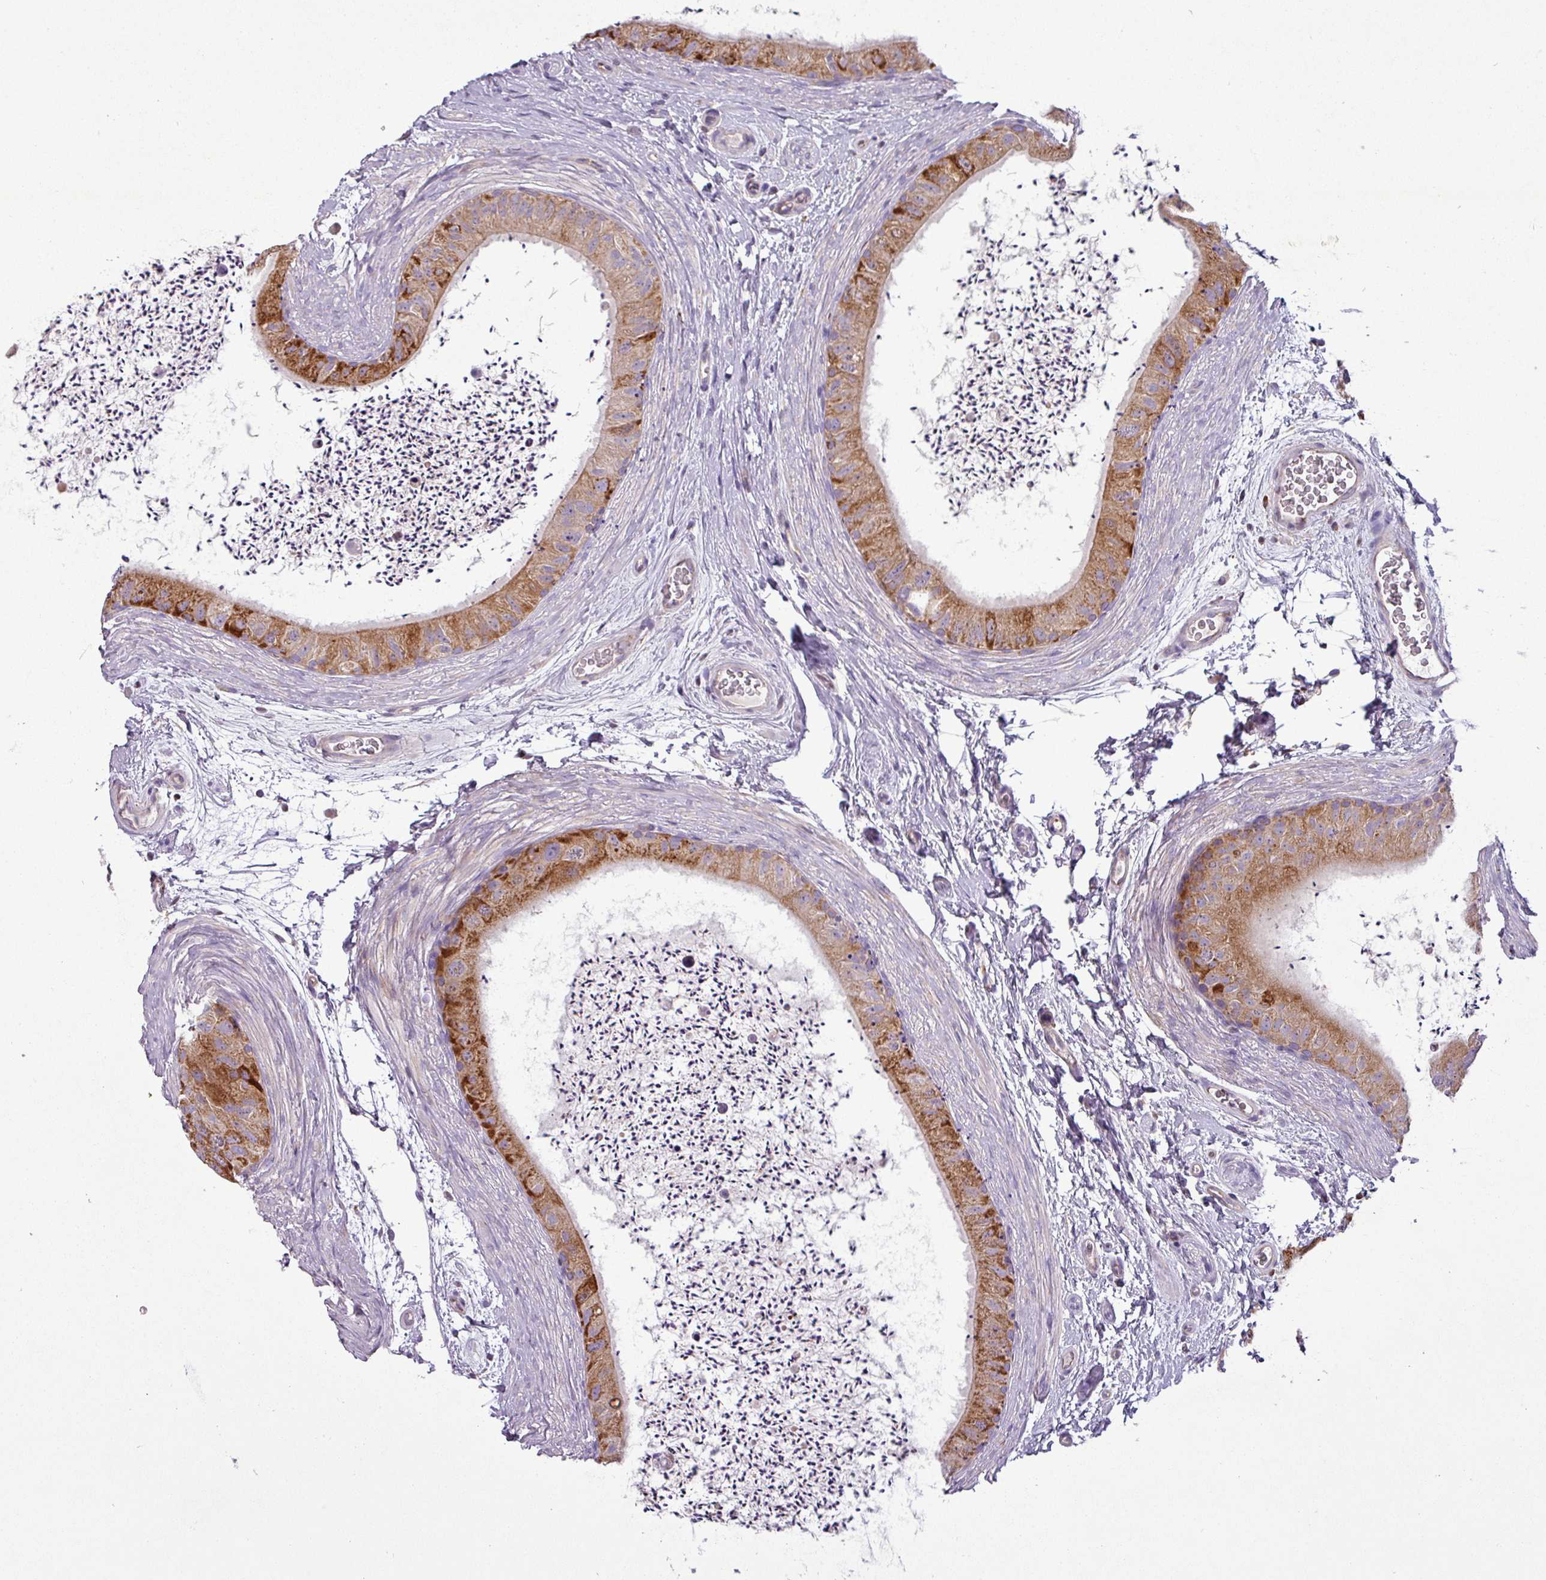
{"staining": {"intensity": "moderate", "quantity": "25%-75%", "location": "cytoplasmic/membranous"}, "tissue": "epididymis", "cell_type": "Glandular cells", "image_type": "normal", "snomed": [{"axis": "morphology", "description": "Normal tissue, NOS"}, {"axis": "topography", "description": "Epididymis"}], "caption": "High-magnification brightfield microscopy of benign epididymis stained with DAB (3,3'-diaminobenzidine) (brown) and counterstained with hematoxylin (blue). glandular cells exhibit moderate cytoplasmic/membranous staining is present in approximately25%-75% of cells.", "gene": "PNMA6A", "patient": {"sex": "male", "age": 50}}